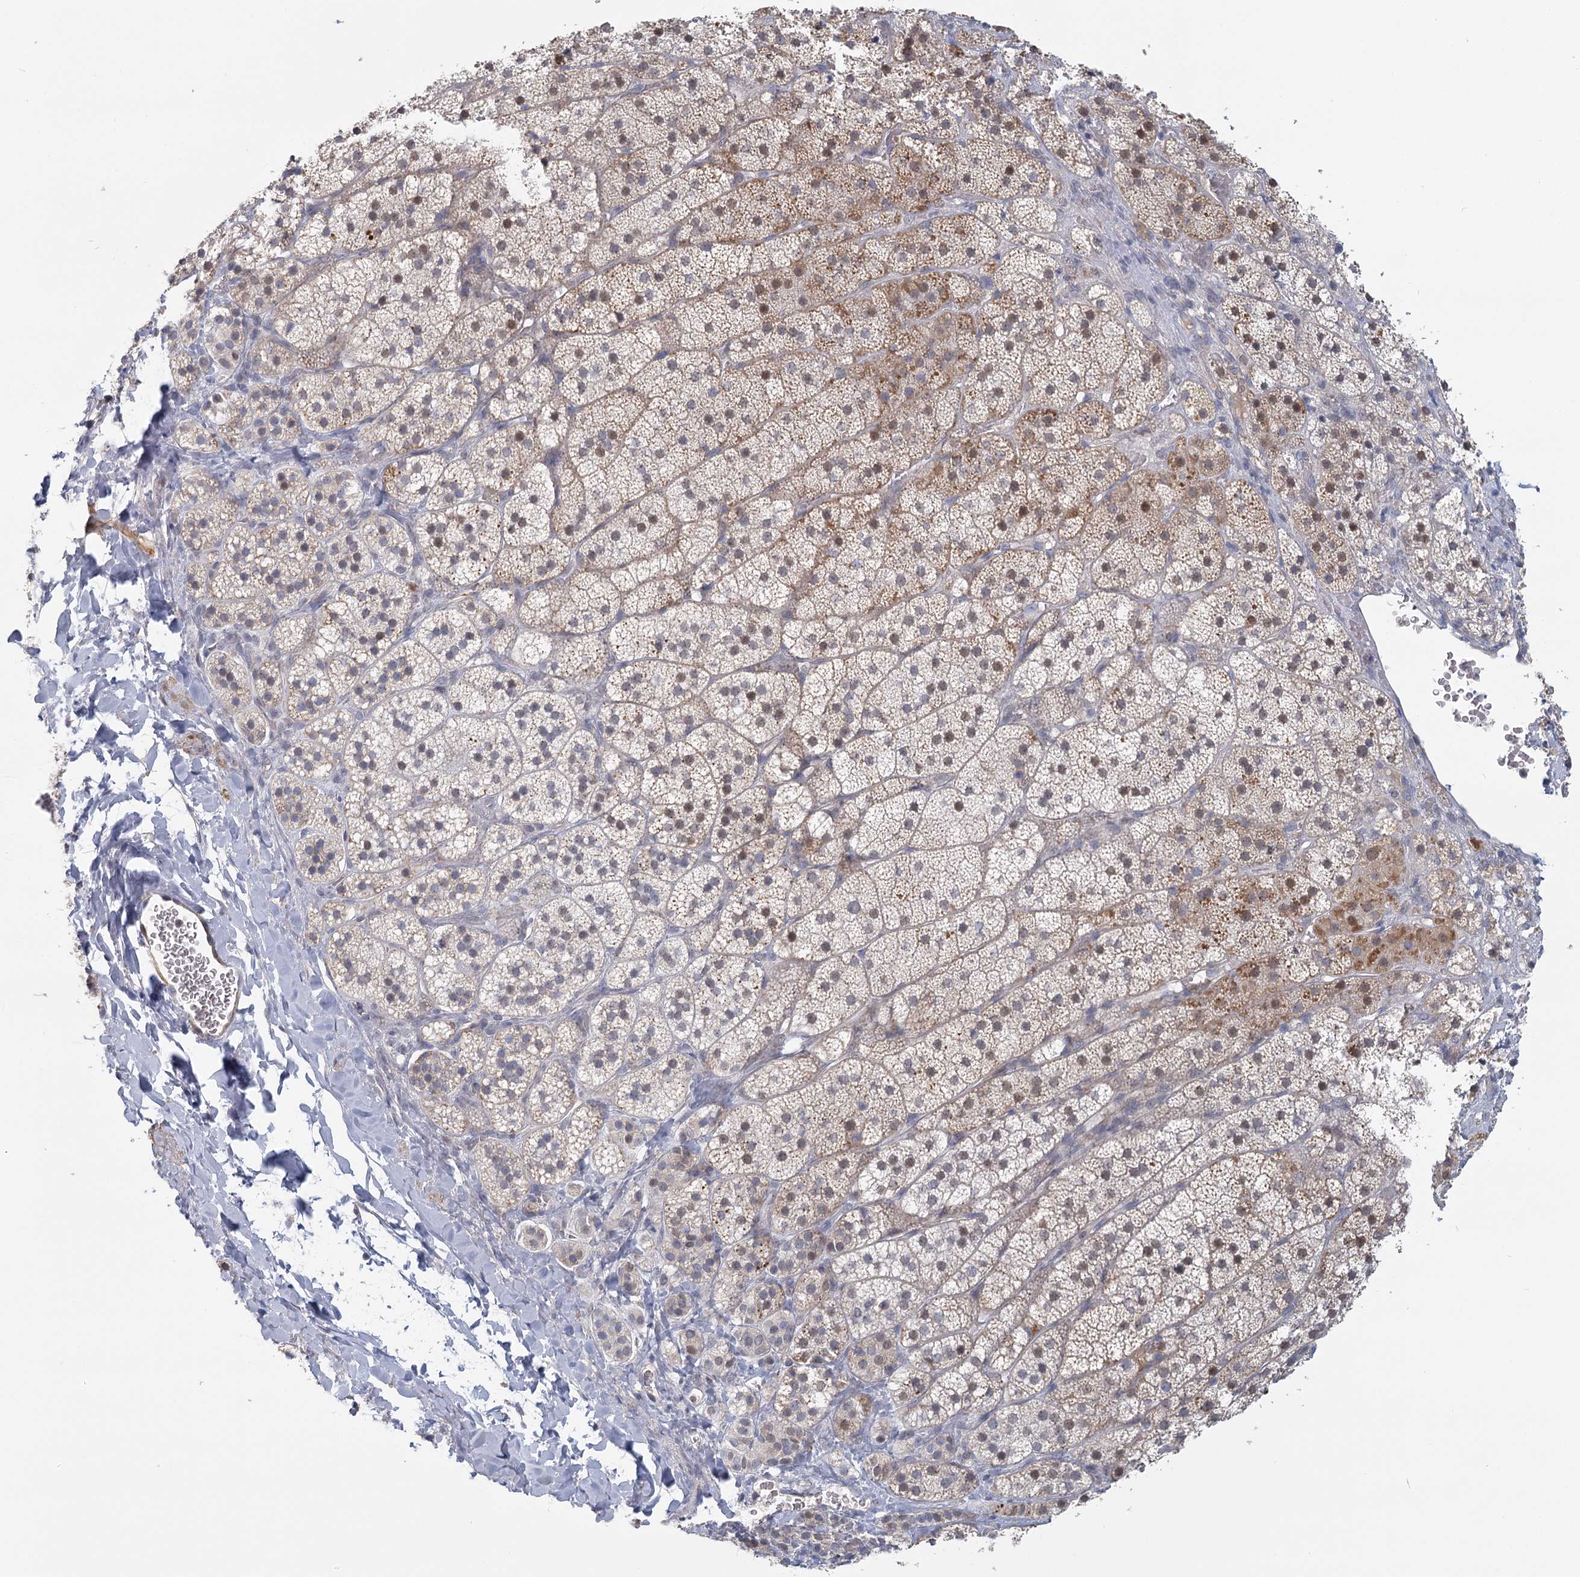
{"staining": {"intensity": "moderate", "quantity": ">75%", "location": "cytoplasmic/membranous,nuclear"}, "tissue": "adrenal gland", "cell_type": "Glandular cells", "image_type": "normal", "snomed": [{"axis": "morphology", "description": "Normal tissue, NOS"}, {"axis": "topography", "description": "Adrenal gland"}], "caption": "A medium amount of moderate cytoplasmic/membranous,nuclear positivity is appreciated in about >75% of glandular cells in benign adrenal gland.", "gene": "USP11", "patient": {"sex": "female", "age": 44}}